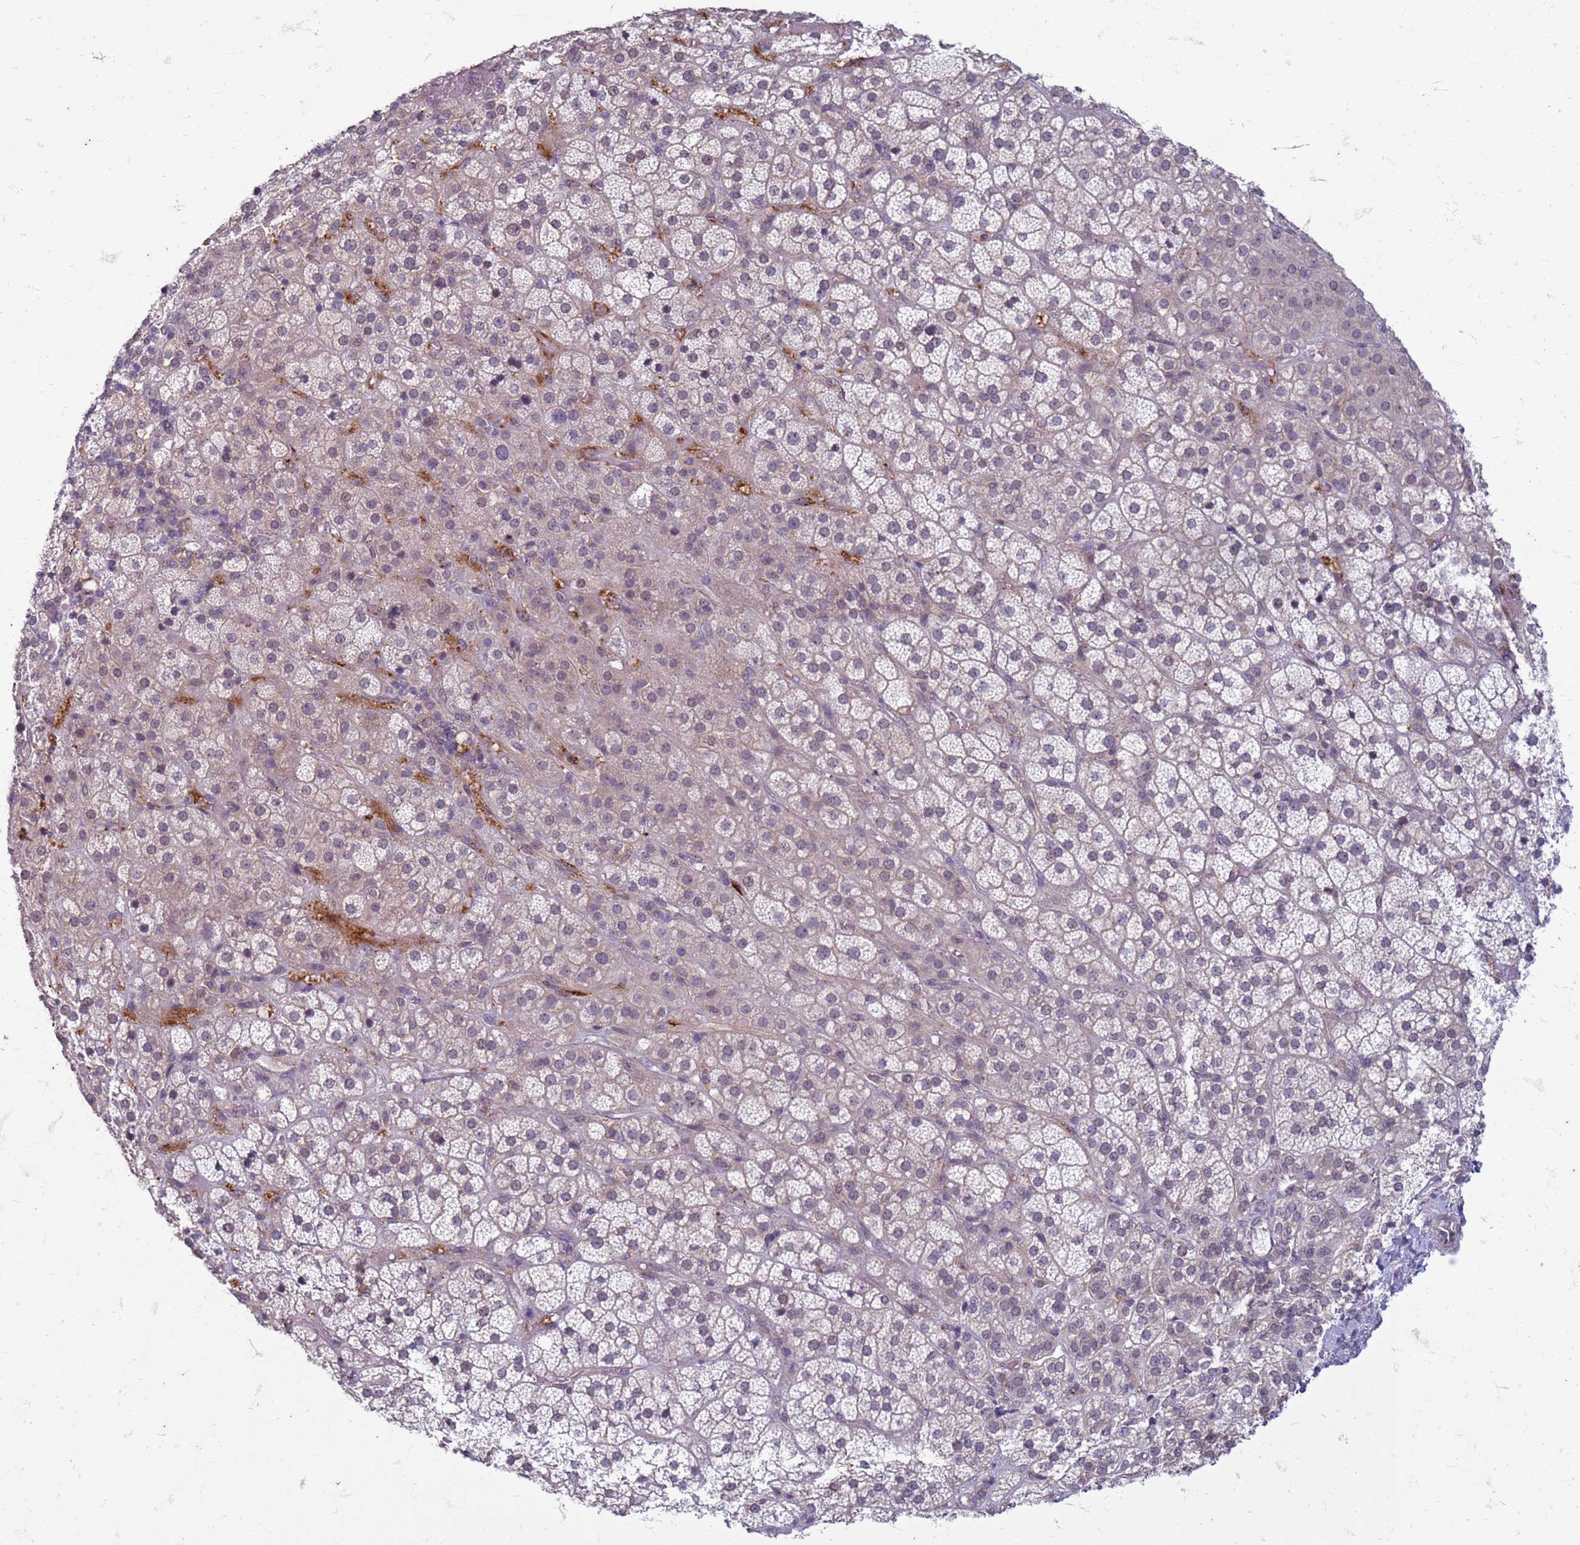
{"staining": {"intensity": "negative", "quantity": "none", "location": "none"}, "tissue": "adrenal gland", "cell_type": "Glandular cells", "image_type": "normal", "snomed": [{"axis": "morphology", "description": "Normal tissue, NOS"}, {"axis": "topography", "description": "Adrenal gland"}], "caption": "Immunohistochemistry (IHC) micrograph of benign adrenal gland: adrenal gland stained with DAB (3,3'-diaminobenzidine) displays no significant protein staining in glandular cells. (DAB immunohistochemistry (IHC), high magnification).", "gene": "SLC15A3", "patient": {"sex": "female", "age": 70}}